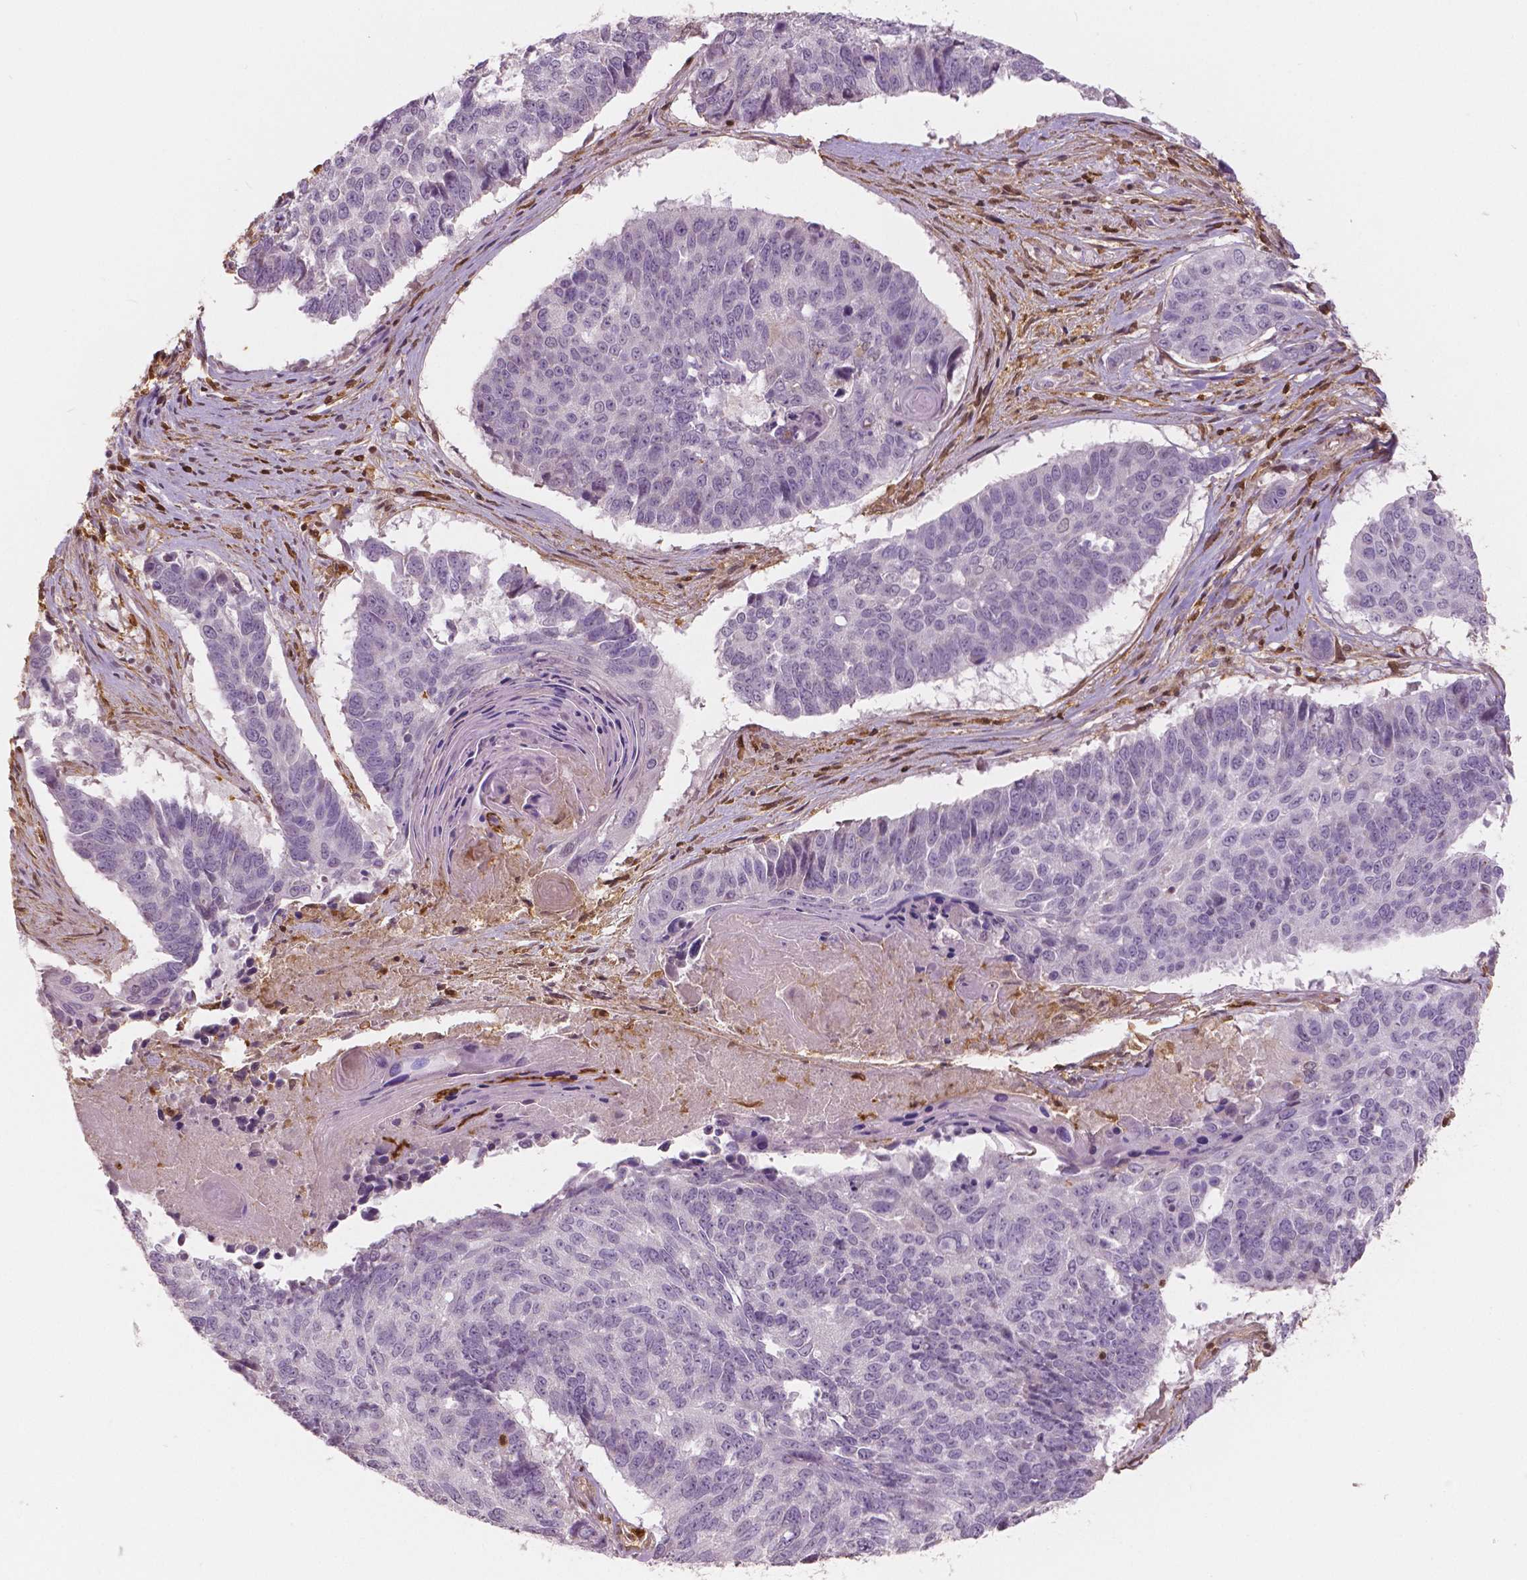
{"staining": {"intensity": "negative", "quantity": "none", "location": "none"}, "tissue": "lung cancer", "cell_type": "Tumor cells", "image_type": "cancer", "snomed": [{"axis": "morphology", "description": "Squamous cell carcinoma, NOS"}, {"axis": "topography", "description": "Lung"}], "caption": "Immunohistochemistry (IHC) micrograph of neoplastic tissue: human lung cancer (squamous cell carcinoma) stained with DAB displays no significant protein positivity in tumor cells.", "gene": "S100A4", "patient": {"sex": "male", "age": 73}}